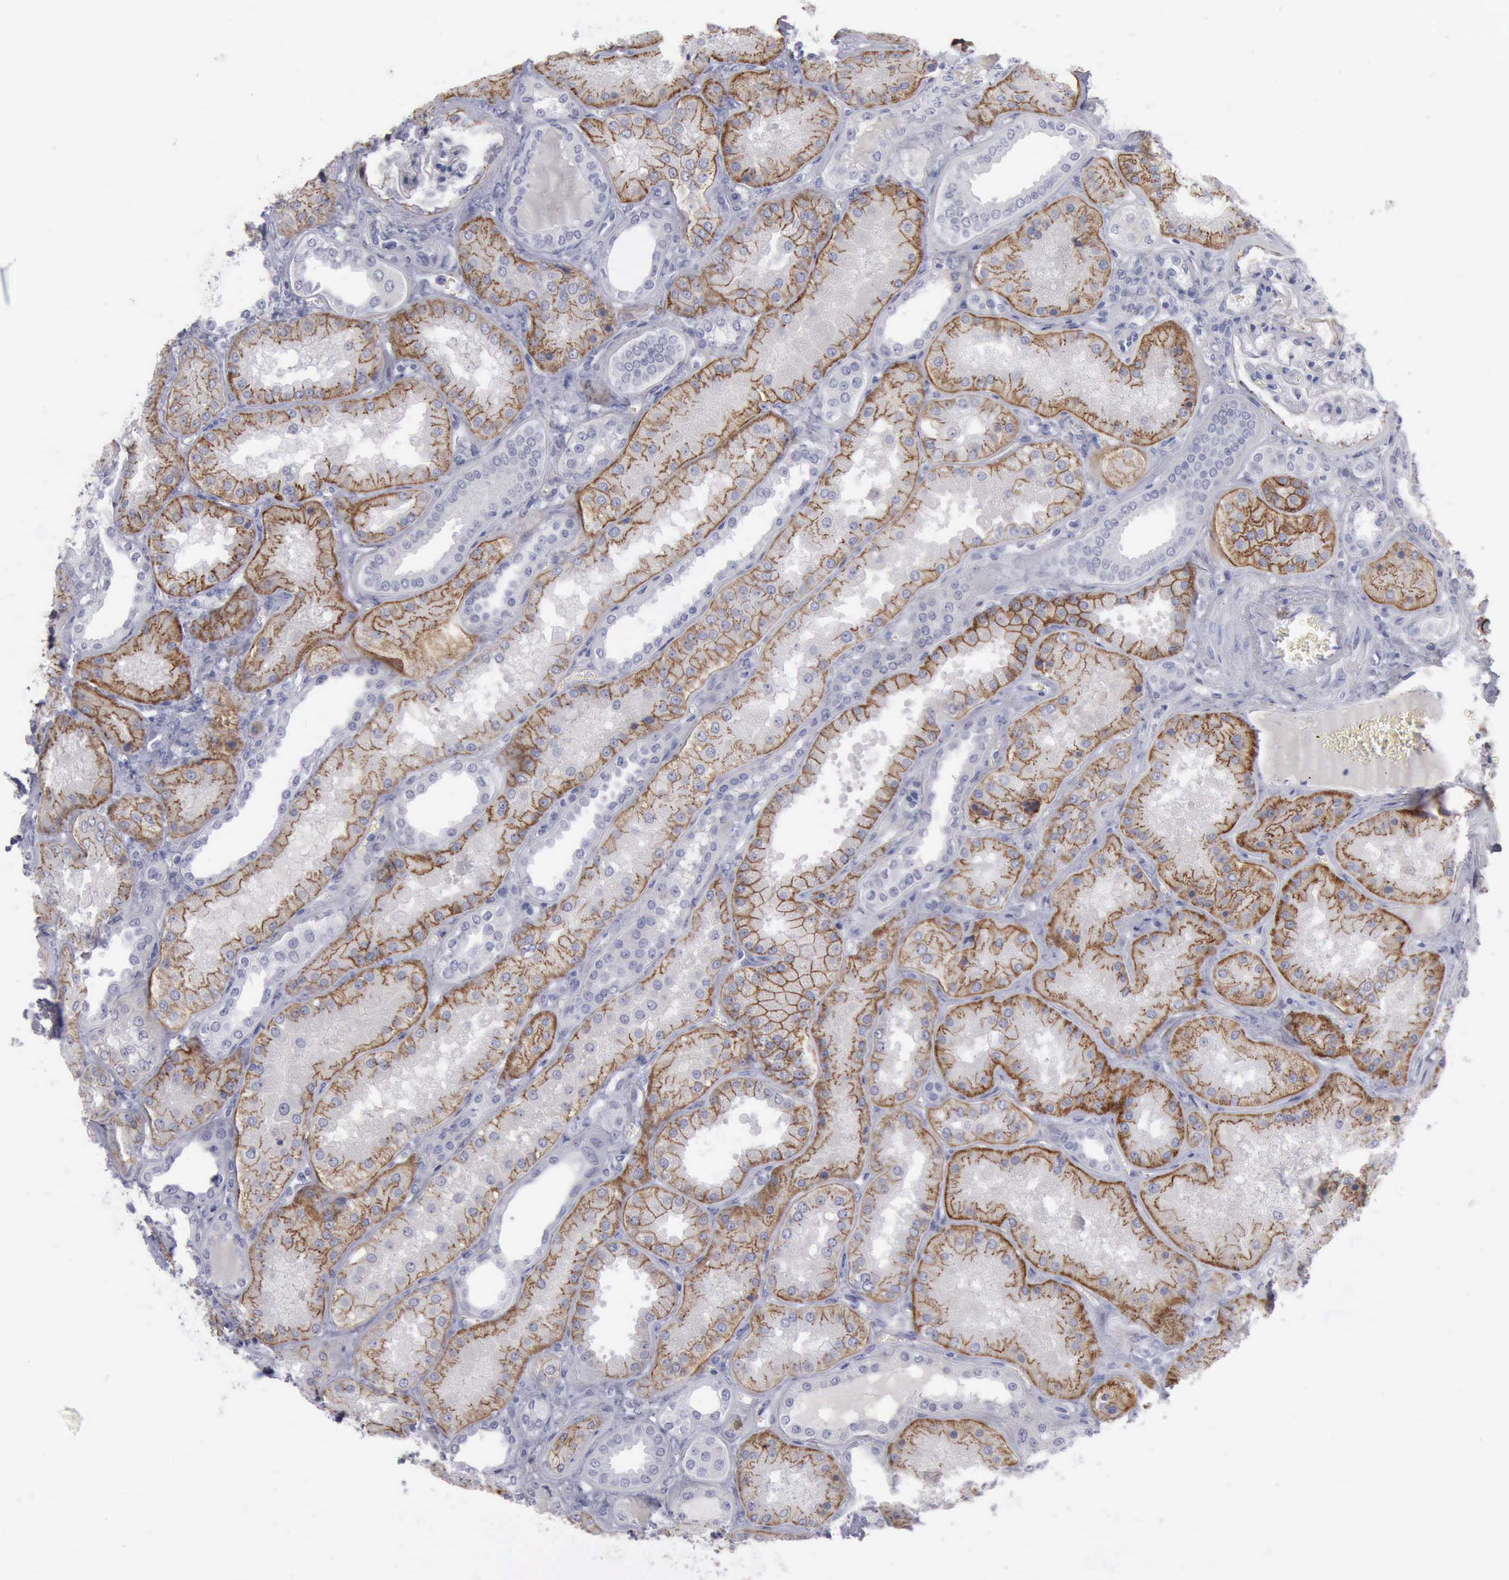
{"staining": {"intensity": "negative", "quantity": "none", "location": "none"}, "tissue": "kidney", "cell_type": "Cells in glomeruli", "image_type": "normal", "snomed": [{"axis": "morphology", "description": "Normal tissue, NOS"}, {"axis": "topography", "description": "Kidney"}], "caption": "Immunohistochemistry (IHC) image of normal kidney stained for a protein (brown), which shows no staining in cells in glomeruli.", "gene": "CDH2", "patient": {"sex": "female", "age": 56}}